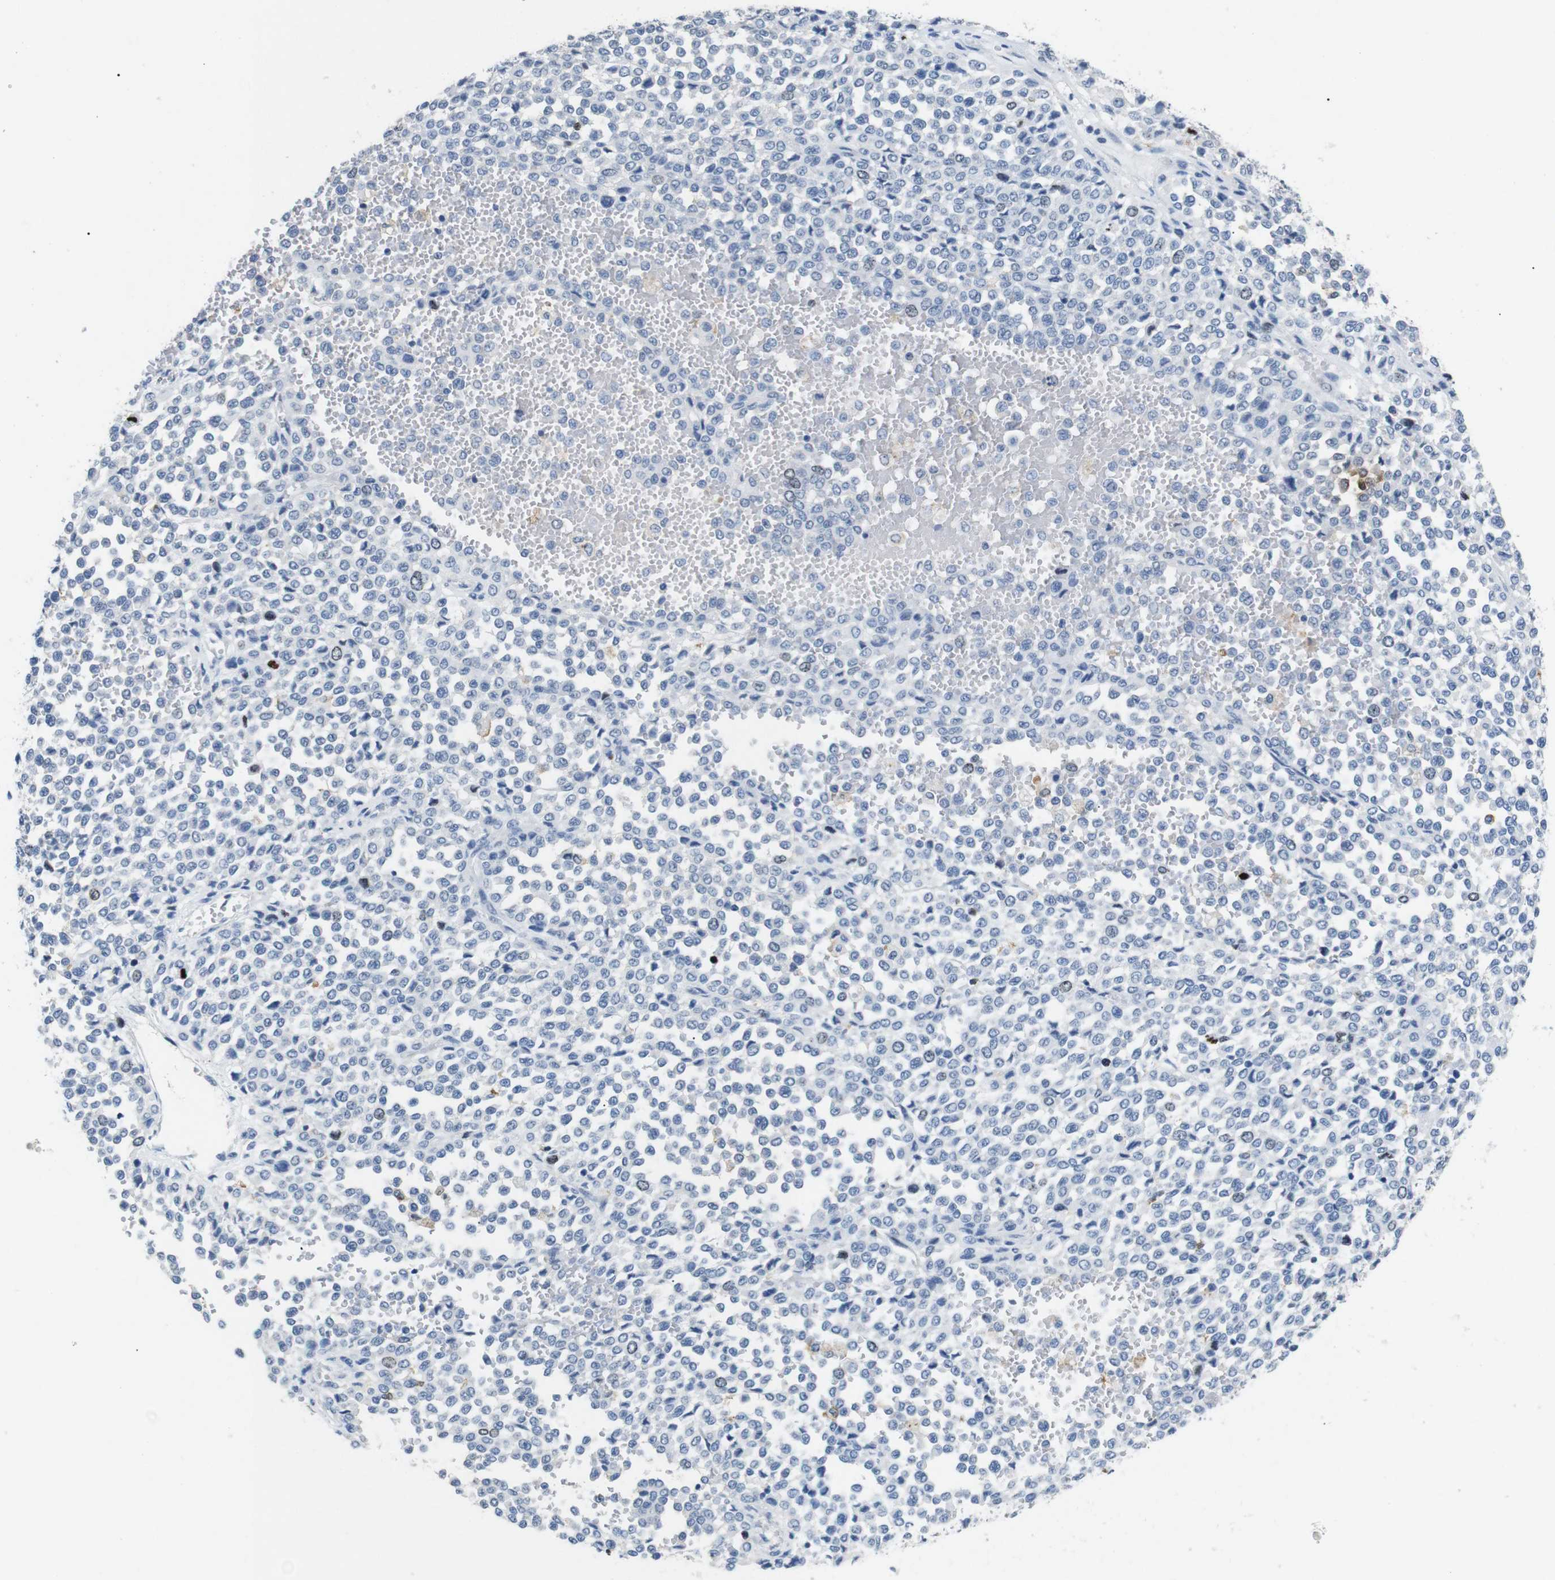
{"staining": {"intensity": "weak", "quantity": "<25%", "location": "nuclear"}, "tissue": "melanoma", "cell_type": "Tumor cells", "image_type": "cancer", "snomed": [{"axis": "morphology", "description": "Malignant melanoma, Metastatic site"}, {"axis": "topography", "description": "Pancreas"}], "caption": "Immunohistochemistry (IHC) photomicrograph of neoplastic tissue: malignant melanoma (metastatic site) stained with DAB (3,3'-diaminobenzidine) demonstrates no significant protein positivity in tumor cells.", "gene": "INCENP", "patient": {"sex": "female", "age": 30}}